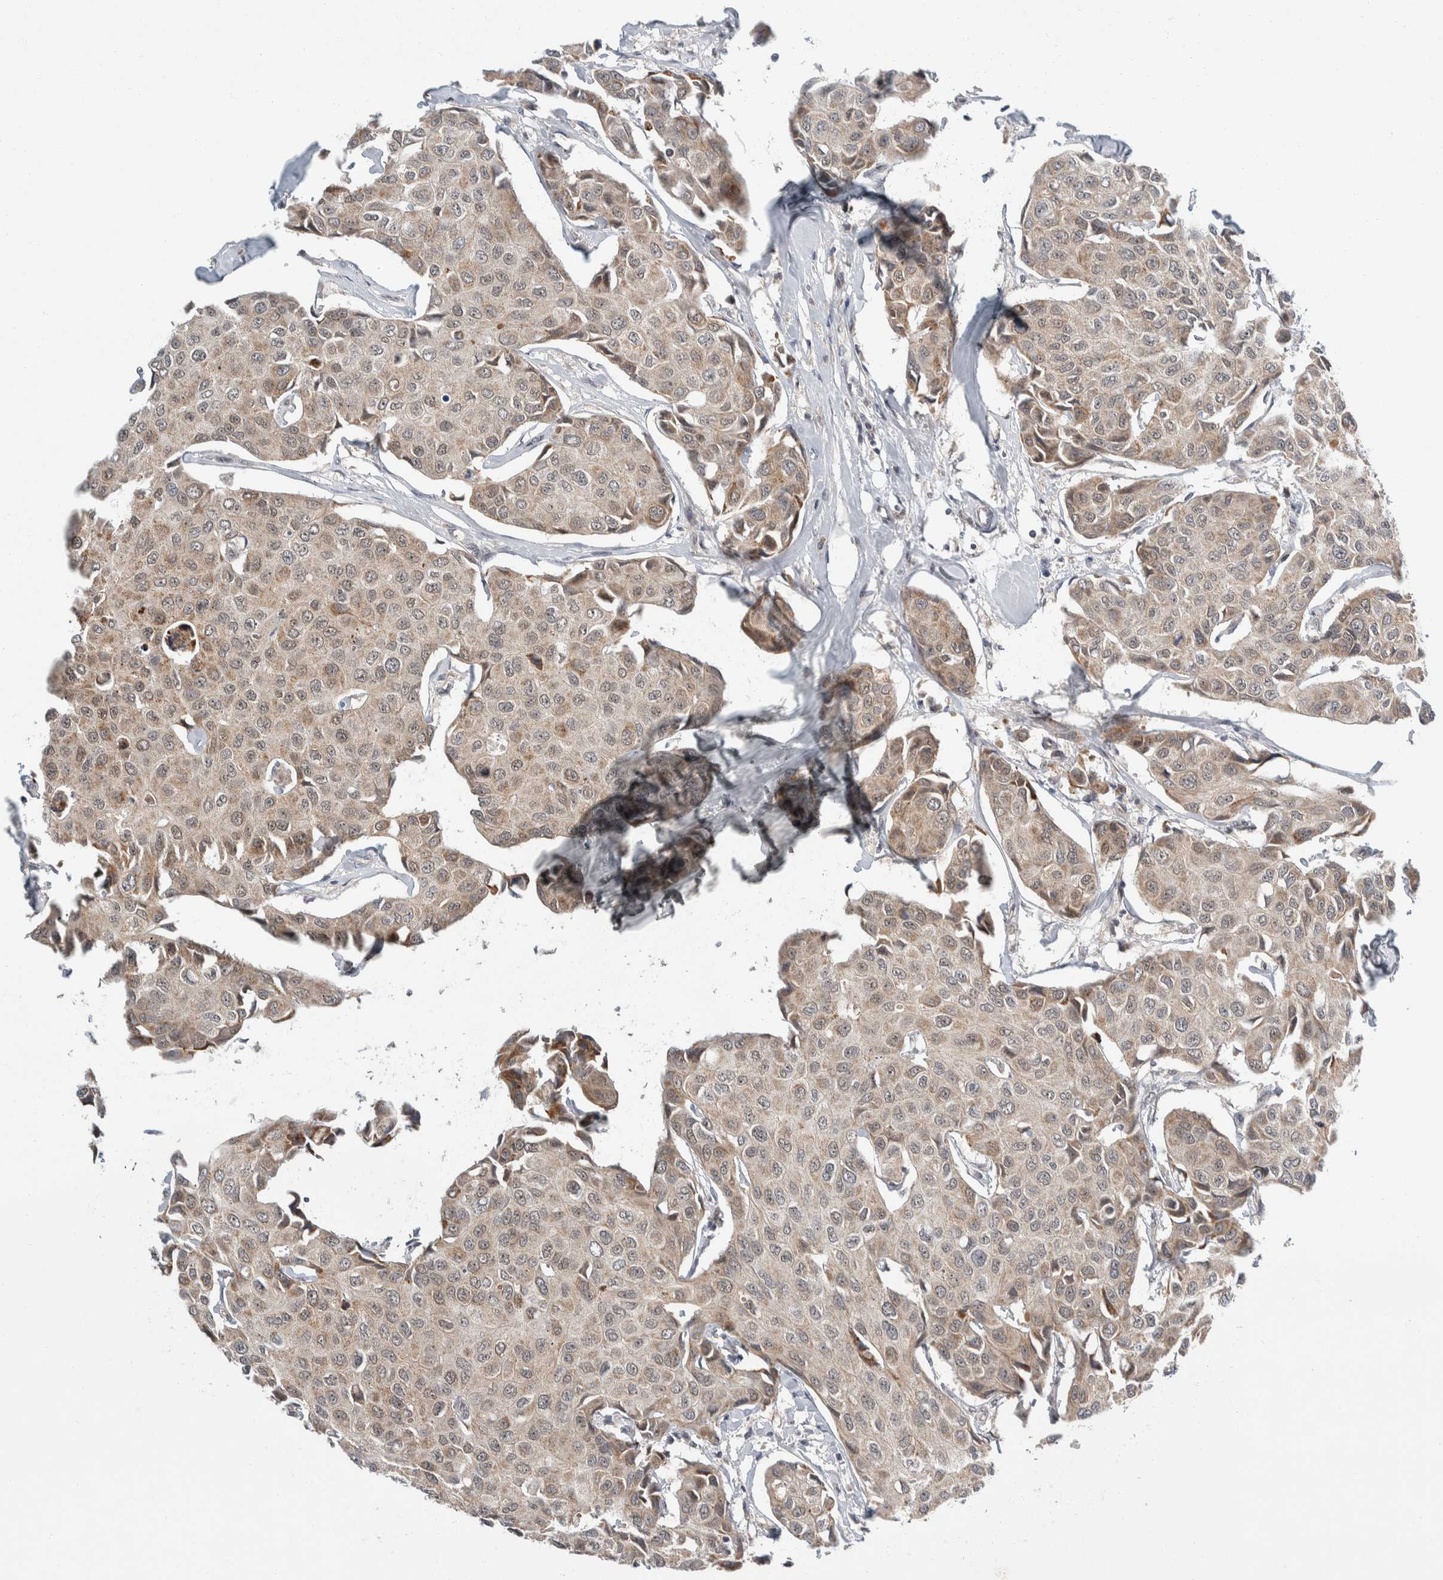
{"staining": {"intensity": "weak", "quantity": ">75%", "location": "cytoplasmic/membranous"}, "tissue": "breast cancer", "cell_type": "Tumor cells", "image_type": "cancer", "snomed": [{"axis": "morphology", "description": "Duct carcinoma"}, {"axis": "topography", "description": "Breast"}], "caption": "High-power microscopy captured an immunohistochemistry image of breast intraductal carcinoma, revealing weak cytoplasmic/membranous expression in about >75% of tumor cells. (DAB = brown stain, brightfield microscopy at high magnification).", "gene": "SHPK", "patient": {"sex": "female", "age": 80}}